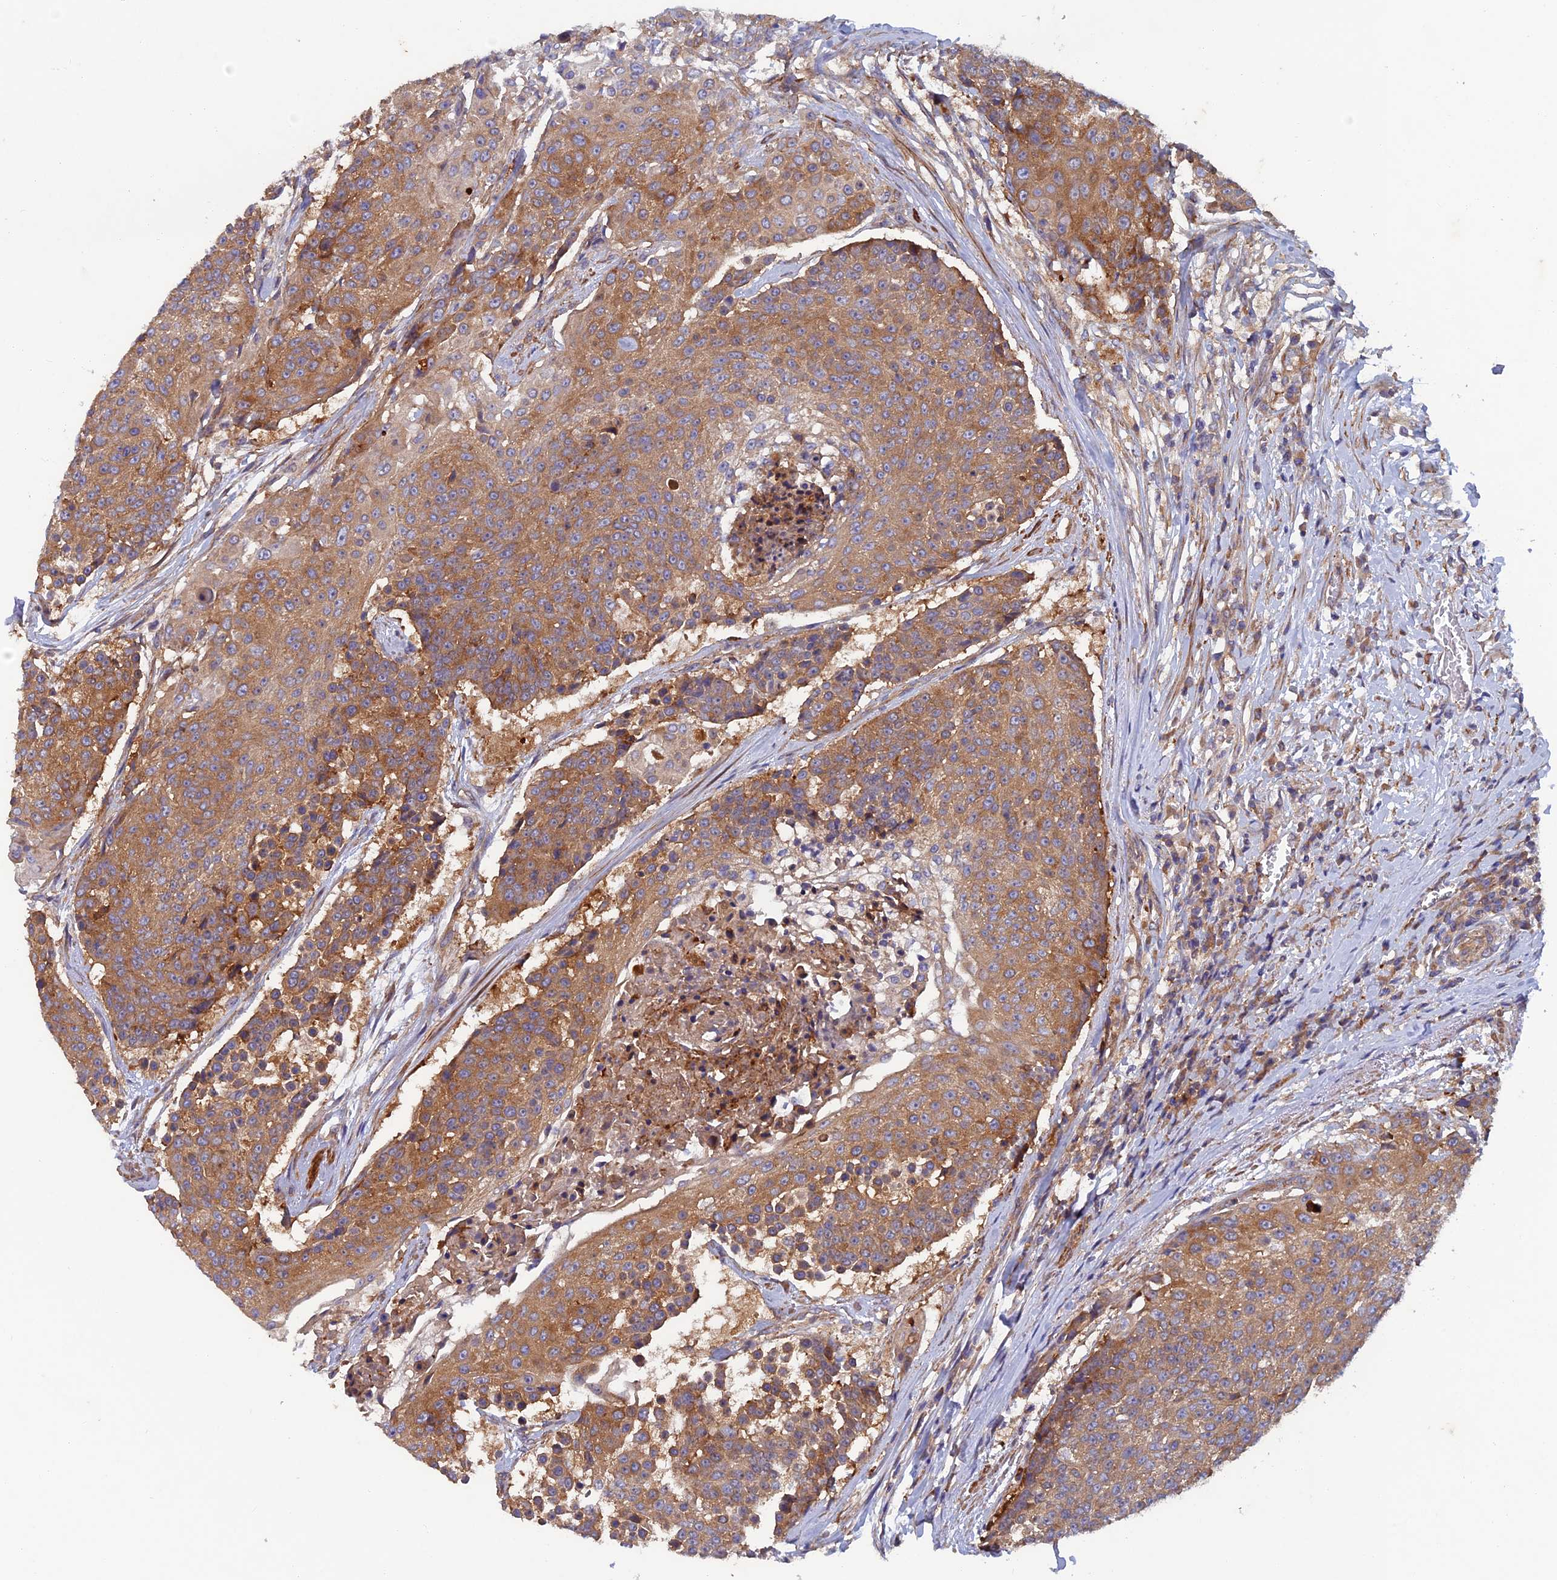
{"staining": {"intensity": "moderate", "quantity": ">75%", "location": "cytoplasmic/membranous"}, "tissue": "urothelial cancer", "cell_type": "Tumor cells", "image_type": "cancer", "snomed": [{"axis": "morphology", "description": "Urothelial carcinoma, High grade"}, {"axis": "topography", "description": "Urinary bladder"}], "caption": "A brown stain labels moderate cytoplasmic/membranous staining of a protein in urothelial carcinoma (high-grade) tumor cells.", "gene": "NCAPG", "patient": {"sex": "female", "age": 63}}